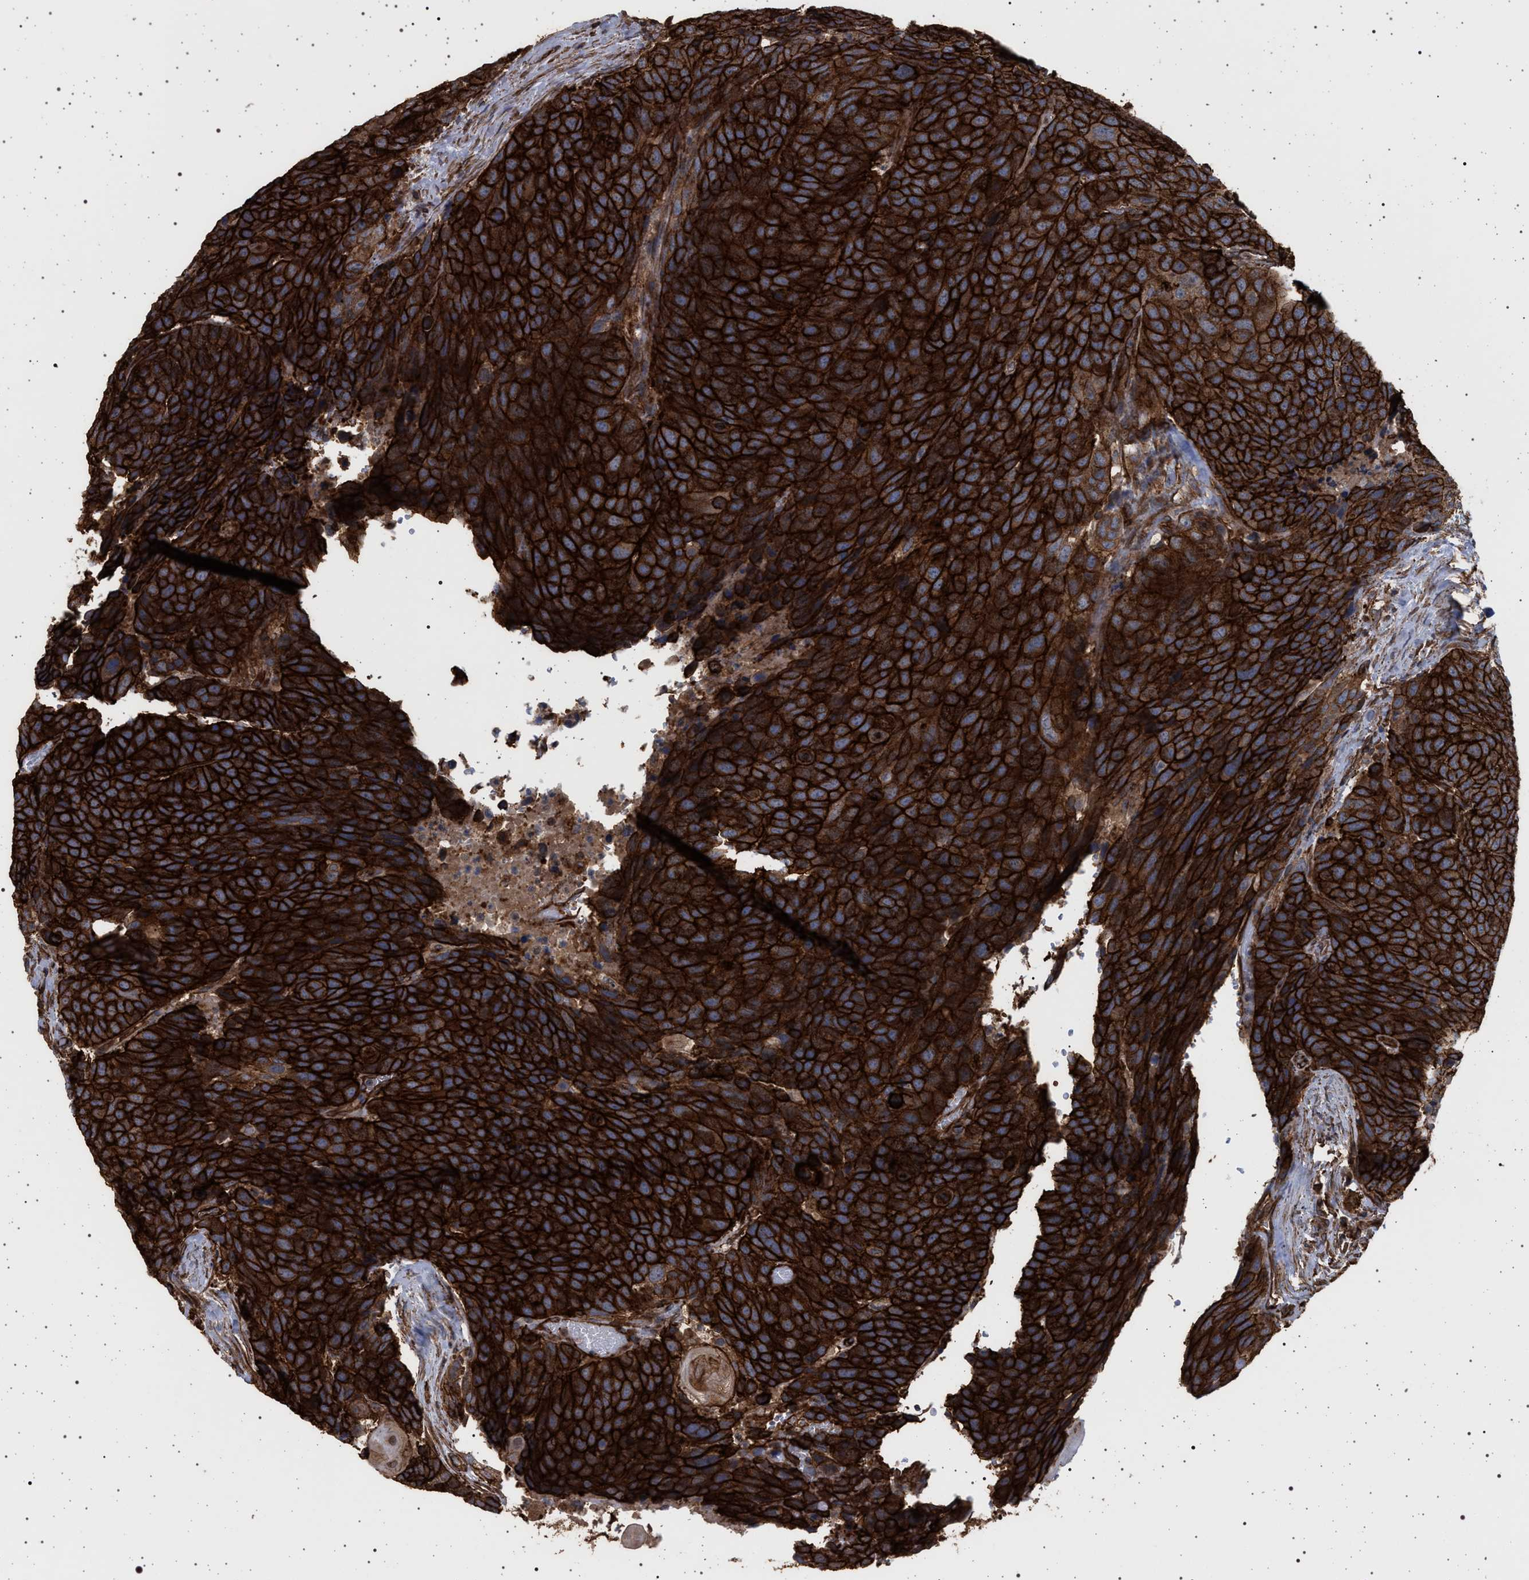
{"staining": {"intensity": "strong", "quantity": ">75%", "location": "cytoplasmic/membranous"}, "tissue": "head and neck cancer", "cell_type": "Tumor cells", "image_type": "cancer", "snomed": [{"axis": "morphology", "description": "Squamous cell carcinoma, NOS"}, {"axis": "topography", "description": "Head-Neck"}], "caption": "High-magnification brightfield microscopy of head and neck squamous cell carcinoma stained with DAB (3,3'-diaminobenzidine) (brown) and counterstained with hematoxylin (blue). tumor cells exhibit strong cytoplasmic/membranous expression is present in about>75% of cells.", "gene": "IFT20", "patient": {"sex": "male", "age": 66}}